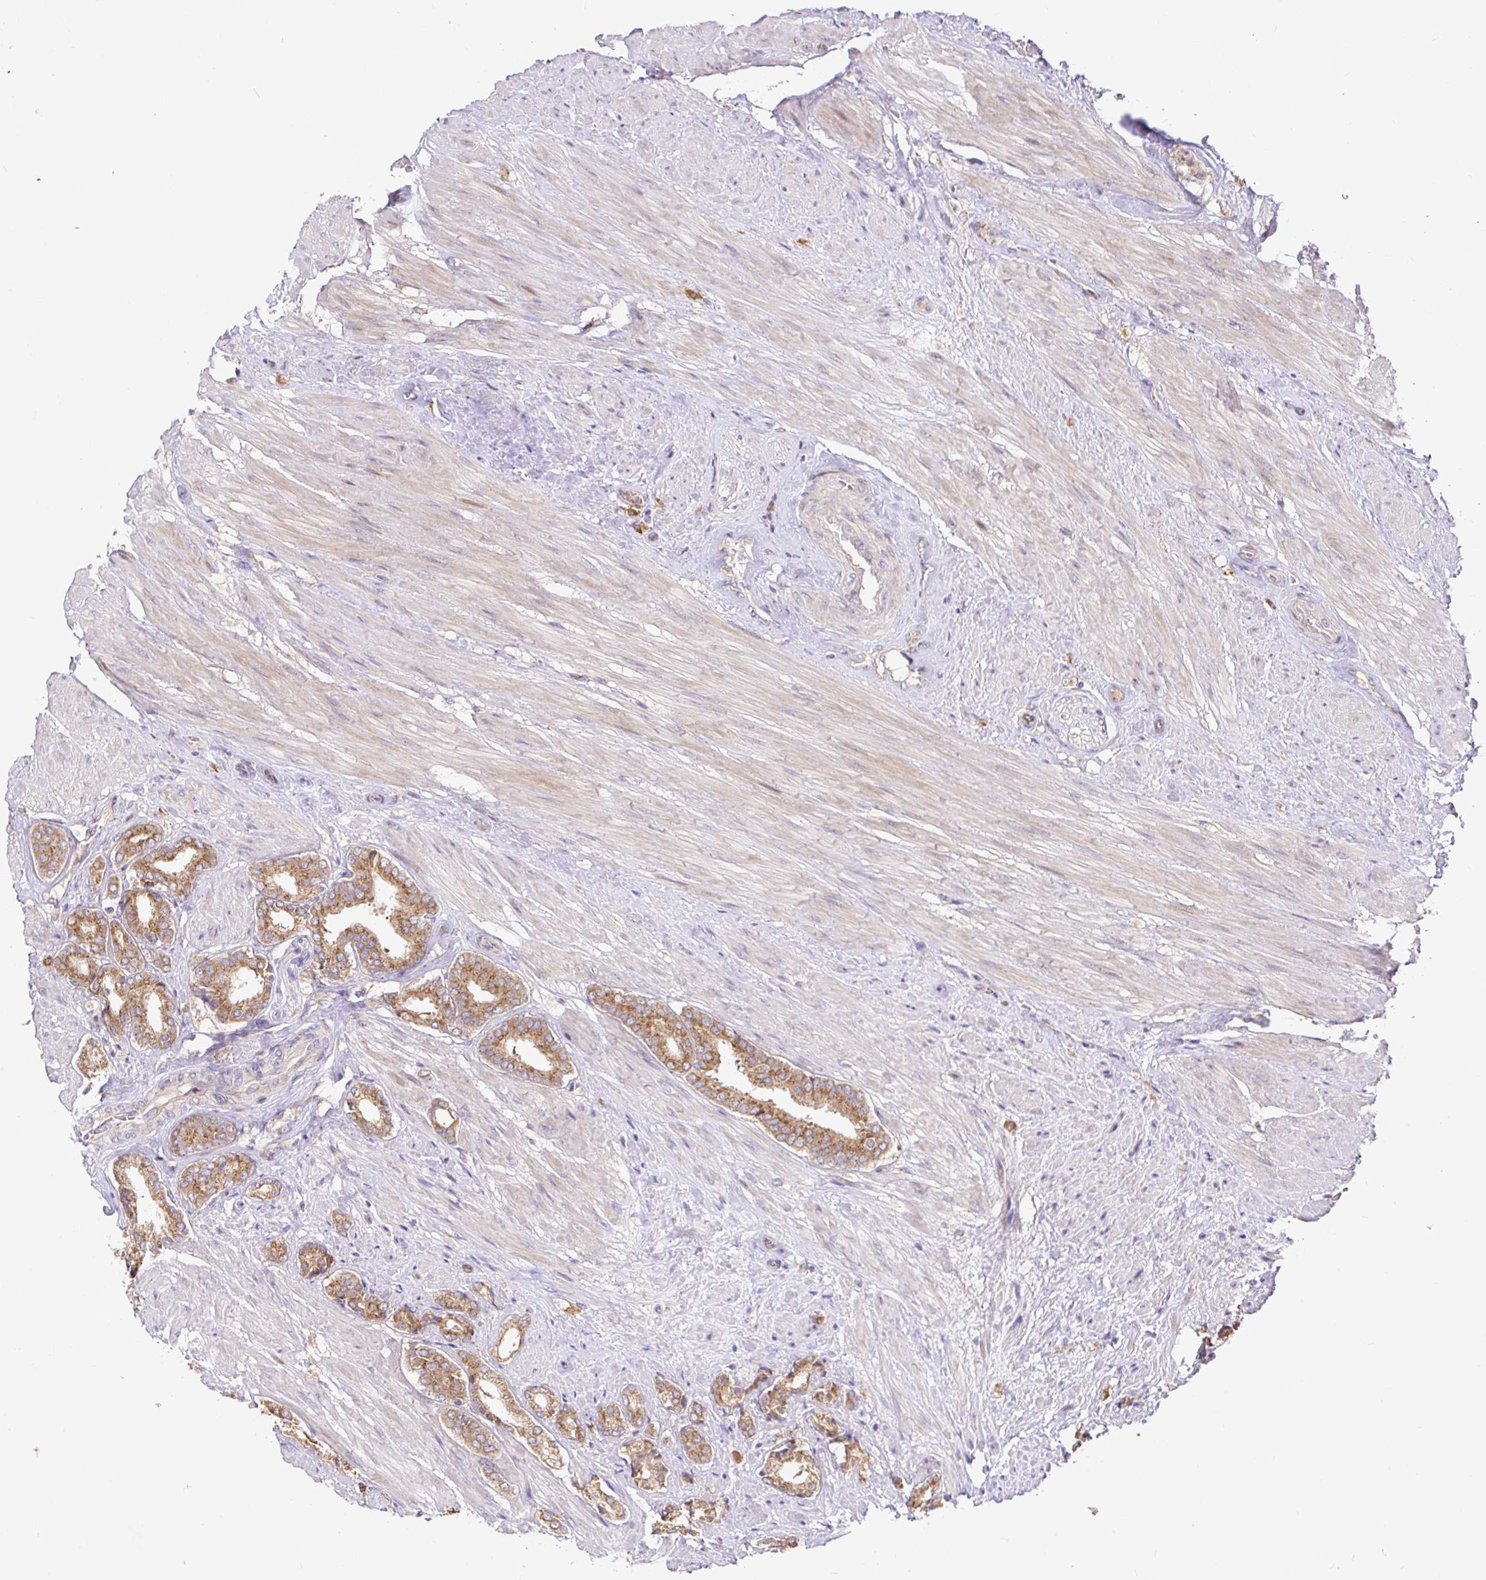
{"staining": {"intensity": "moderate", "quantity": ">75%", "location": "cytoplasmic/membranous"}, "tissue": "prostate cancer", "cell_type": "Tumor cells", "image_type": "cancer", "snomed": [{"axis": "morphology", "description": "Adenocarcinoma, High grade"}, {"axis": "topography", "description": "Prostate"}], "caption": "This micrograph demonstrates IHC staining of prostate high-grade adenocarcinoma, with medium moderate cytoplasmic/membranous expression in about >75% of tumor cells.", "gene": "ELP1", "patient": {"sex": "male", "age": 56}}